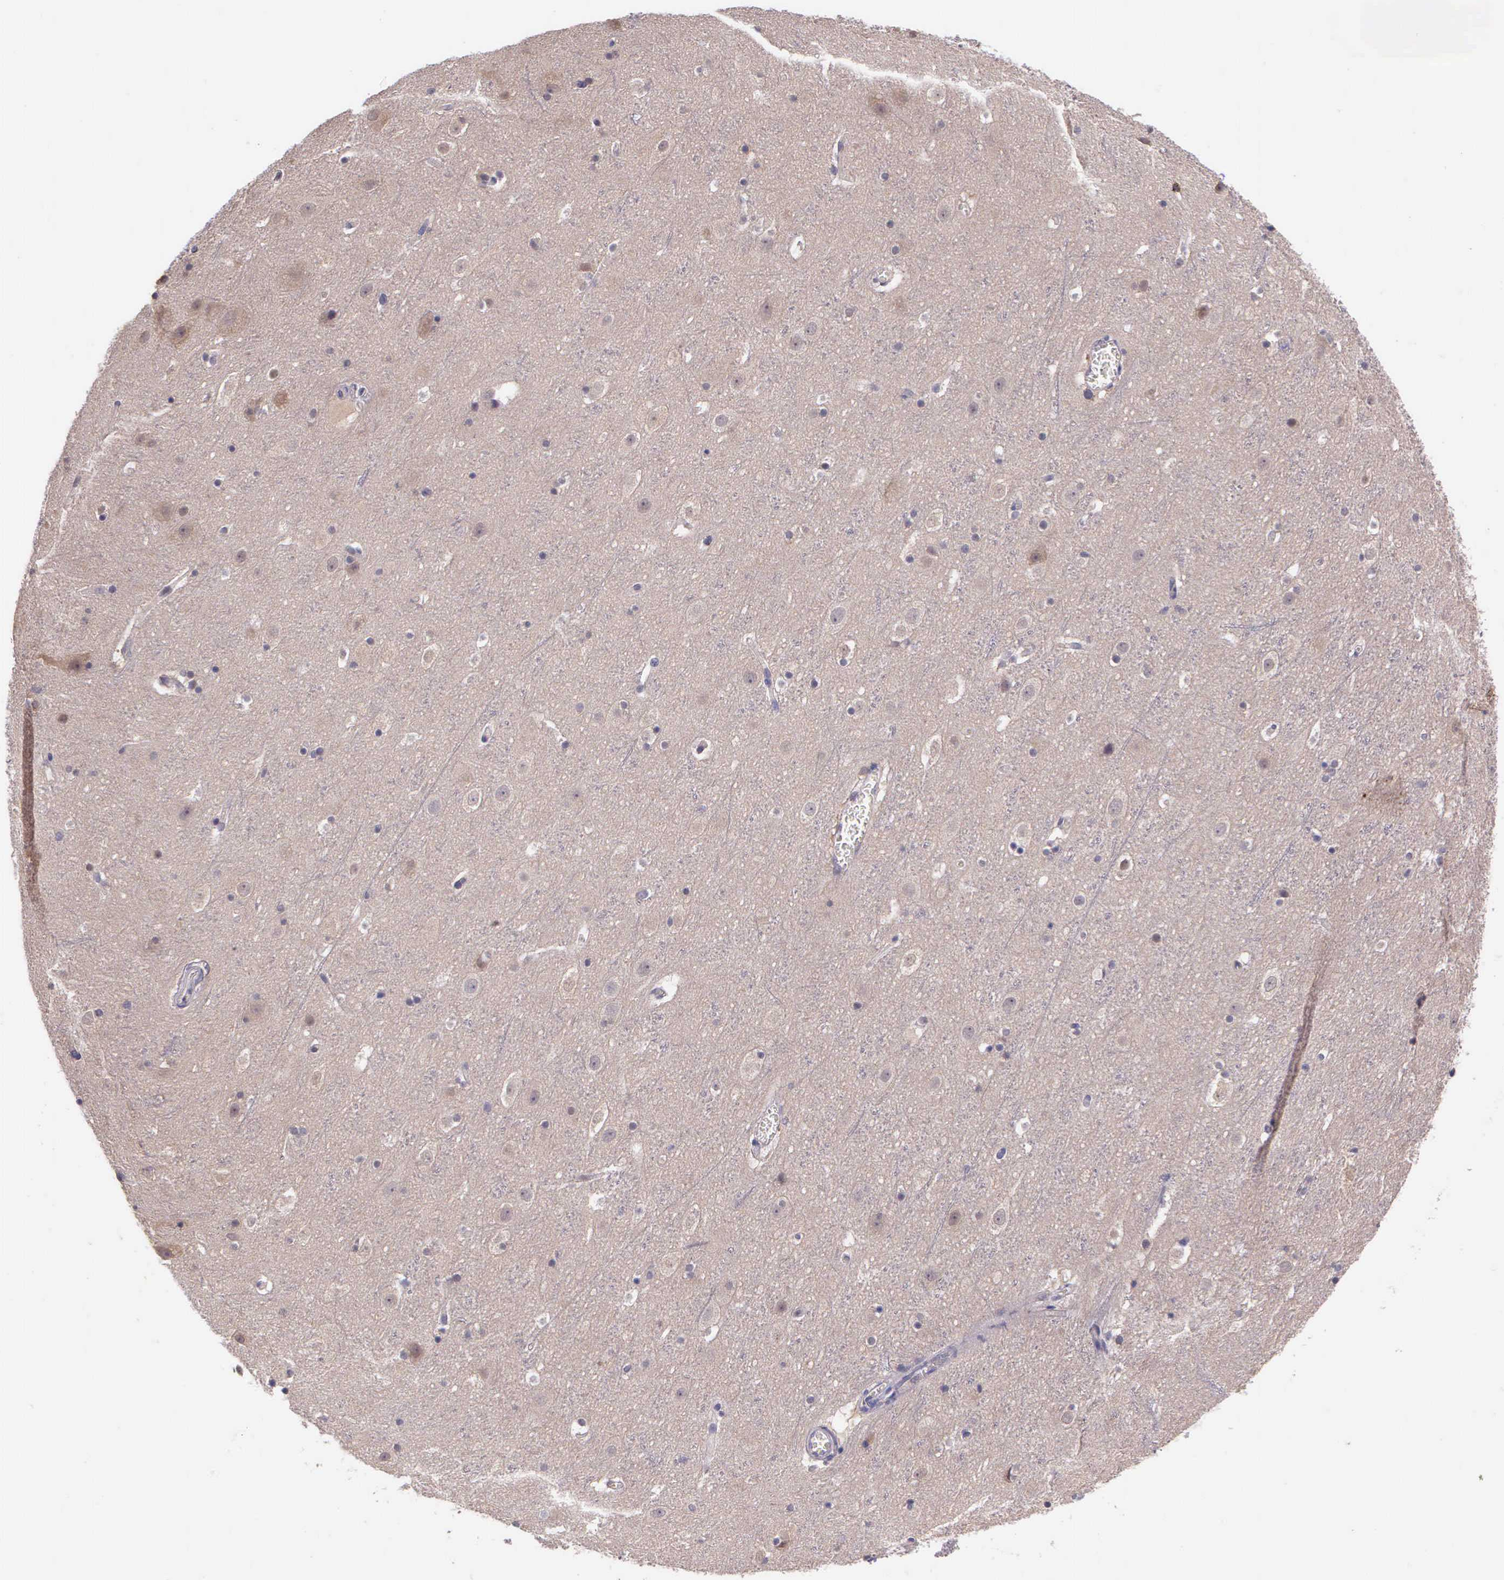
{"staining": {"intensity": "negative", "quantity": "none", "location": "none"}, "tissue": "cerebral cortex", "cell_type": "Endothelial cells", "image_type": "normal", "snomed": [{"axis": "morphology", "description": "Normal tissue, NOS"}, {"axis": "topography", "description": "Cerebral cortex"}], "caption": "Immunohistochemistry histopathology image of unremarkable cerebral cortex: cerebral cortex stained with DAB (3,3'-diaminobenzidine) reveals no significant protein expression in endothelial cells.", "gene": "IGBP1P2", "patient": {"sex": "male", "age": 45}}